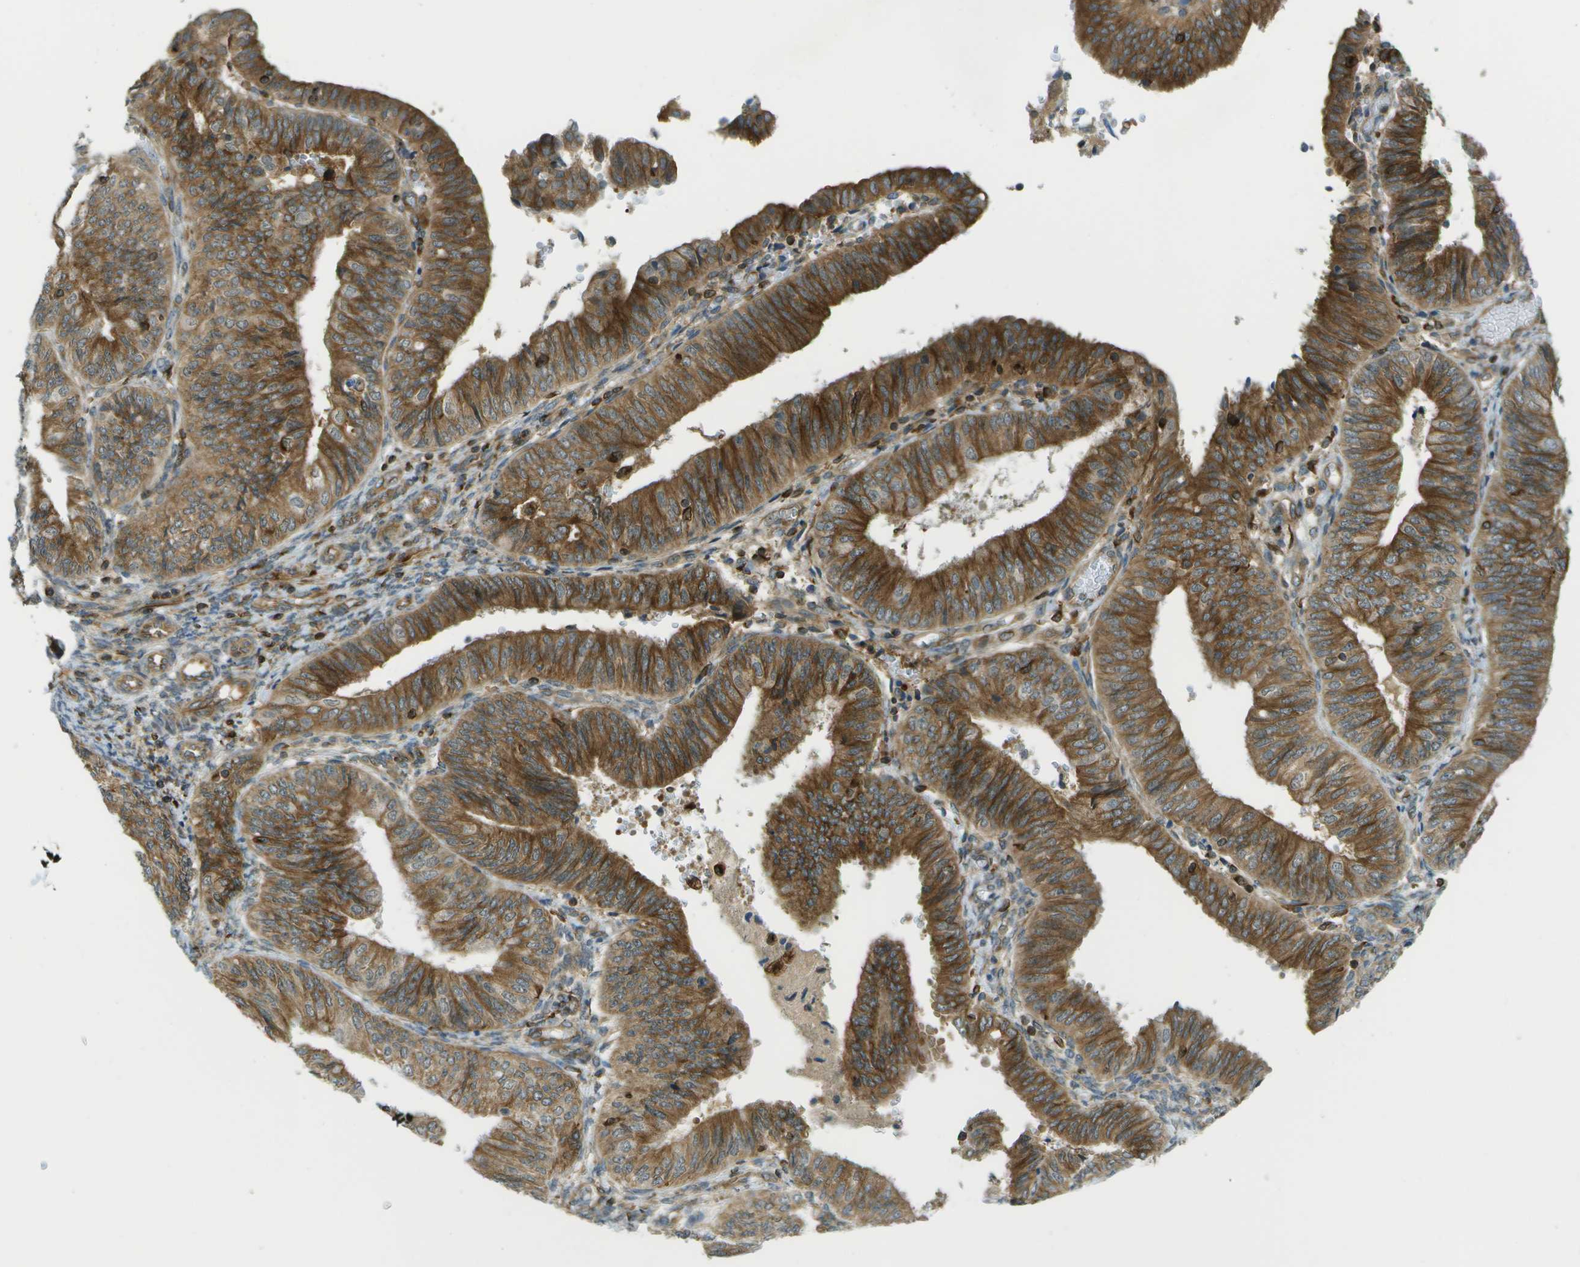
{"staining": {"intensity": "moderate", "quantity": "25%-75%", "location": "cytoplasmic/membranous"}, "tissue": "endometrial cancer", "cell_type": "Tumor cells", "image_type": "cancer", "snomed": [{"axis": "morphology", "description": "Adenocarcinoma, NOS"}, {"axis": "topography", "description": "Endometrium"}], "caption": "Immunohistochemistry photomicrograph of endometrial cancer stained for a protein (brown), which demonstrates medium levels of moderate cytoplasmic/membranous staining in approximately 25%-75% of tumor cells.", "gene": "TMTC1", "patient": {"sex": "female", "age": 58}}